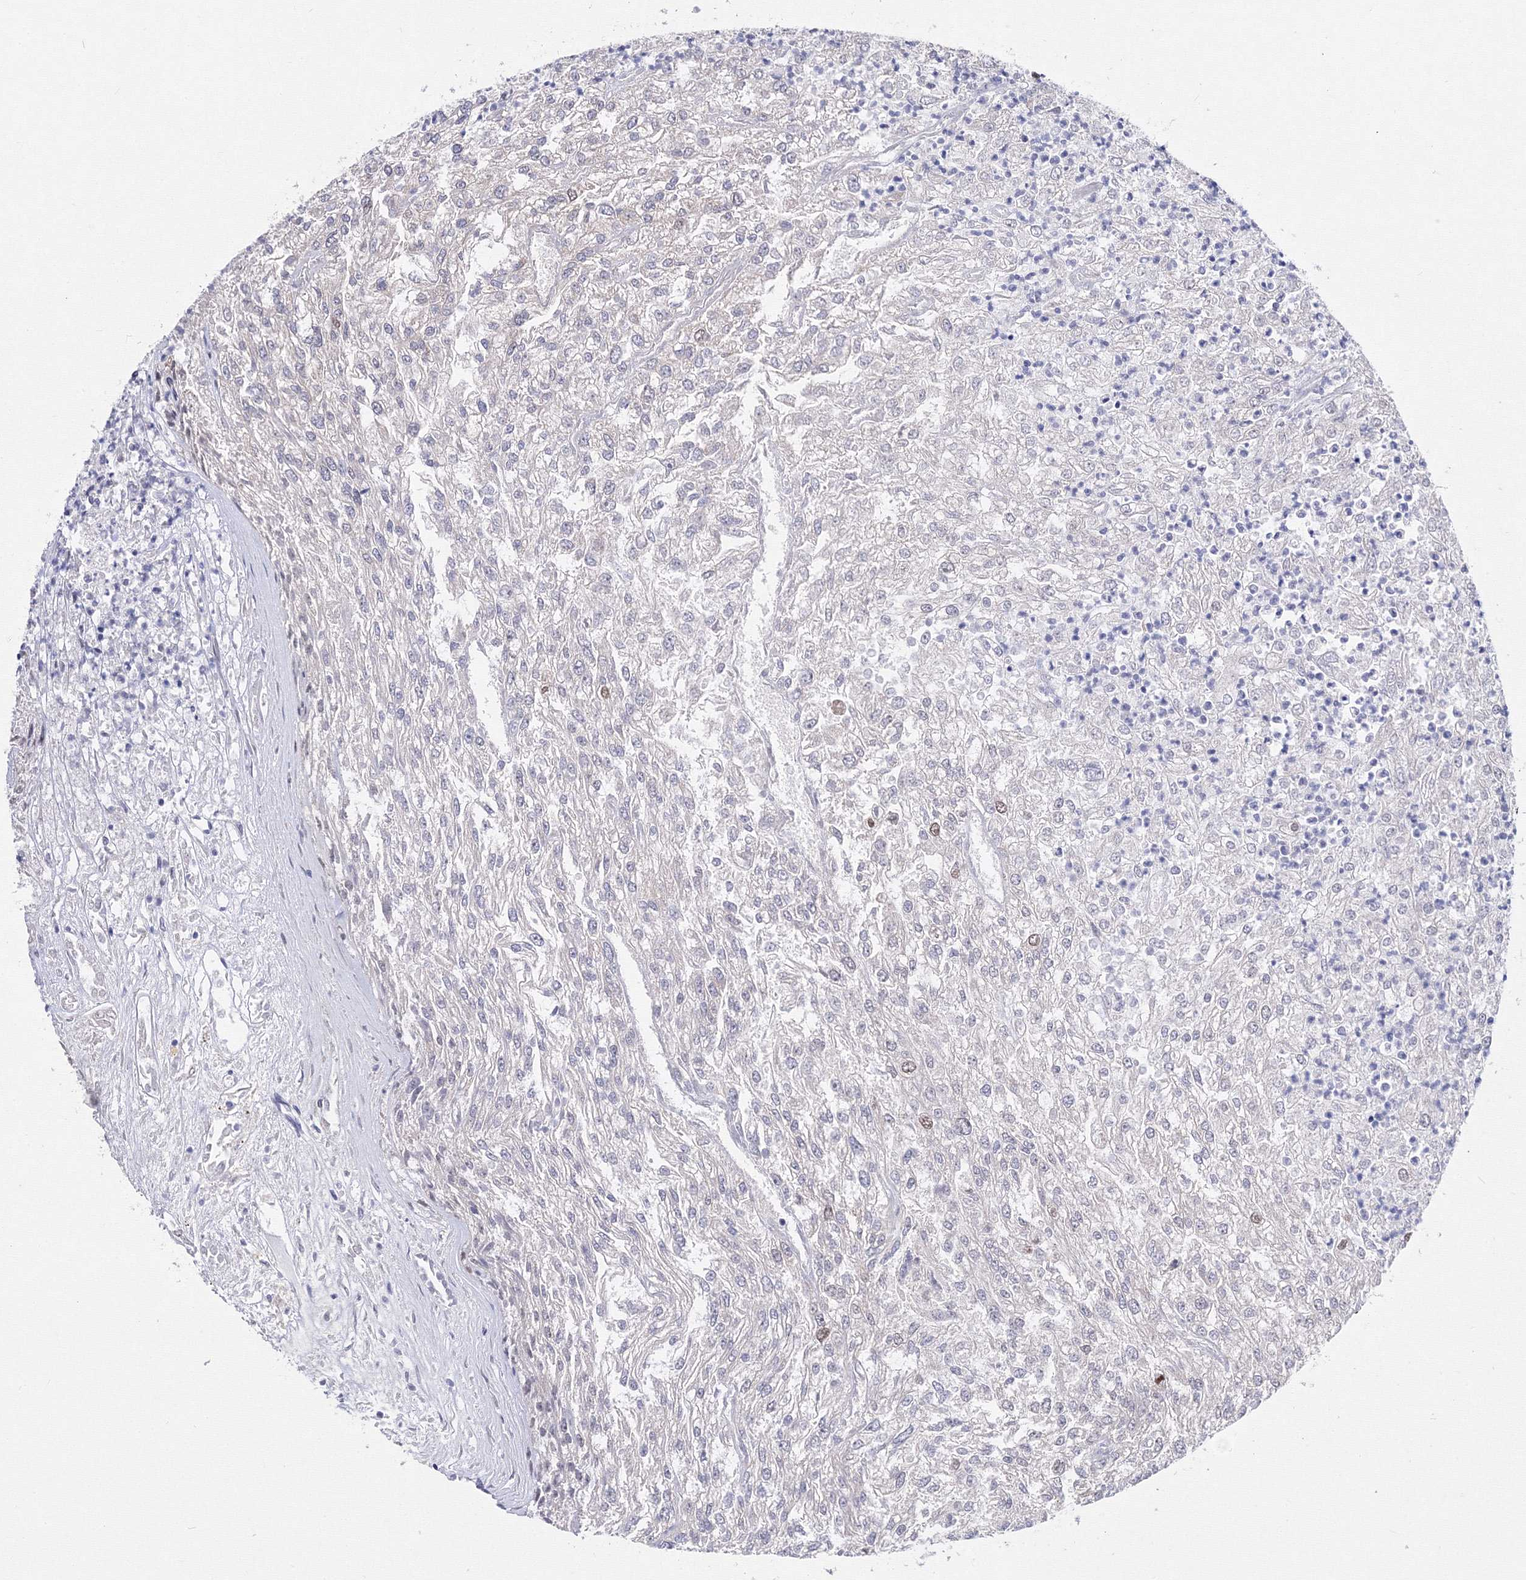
{"staining": {"intensity": "negative", "quantity": "none", "location": "none"}, "tissue": "renal cancer", "cell_type": "Tumor cells", "image_type": "cancer", "snomed": [{"axis": "morphology", "description": "Adenocarcinoma, NOS"}, {"axis": "topography", "description": "Kidney"}], "caption": "A histopathology image of renal cancer stained for a protein shows no brown staining in tumor cells. (DAB (3,3'-diaminobenzidine) immunohistochemistry visualized using brightfield microscopy, high magnification).", "gene": "GPN1", "patient": {"sex": "female", "age": 54}}